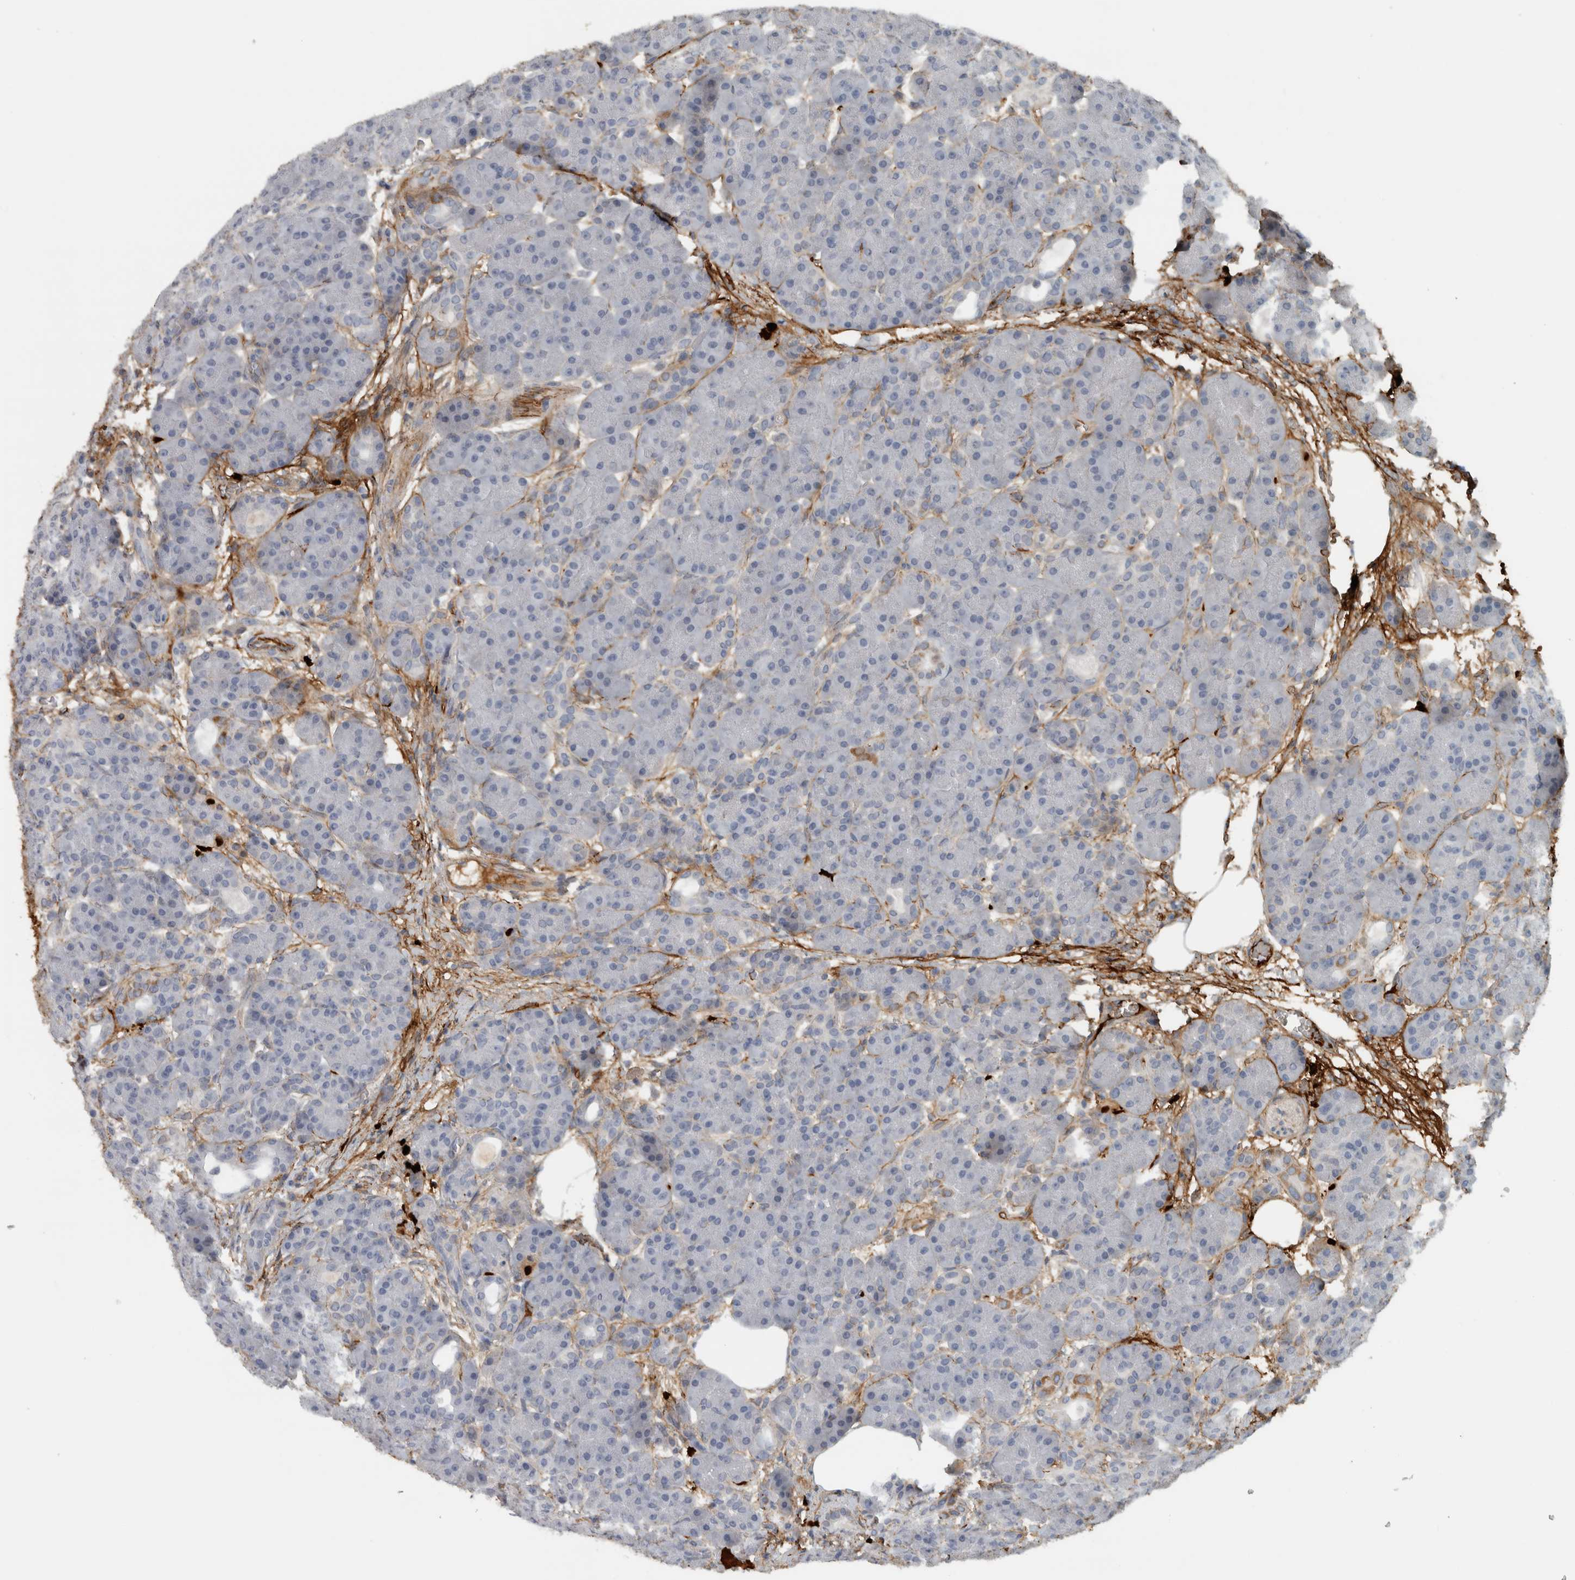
{"staining": {"intensity": "negative", "quantity": "none", "location": "none"}, "tissue": "pancreas", "cell_type": "Exocrine glandular cells", "image_type": "normal", "snomed": [{"axis": "morphology", "description": "Normal tissue, NOS"}, {"axis": "topography", "description": "Pancreas"}], "caption": "Immunohistochemical staining of normal pancreas shows no significant expression in exocrine glandular cells. Nuclei are stained in blue.", "gene": "FN1", "patient": {"sex": "male", "age": 63}}